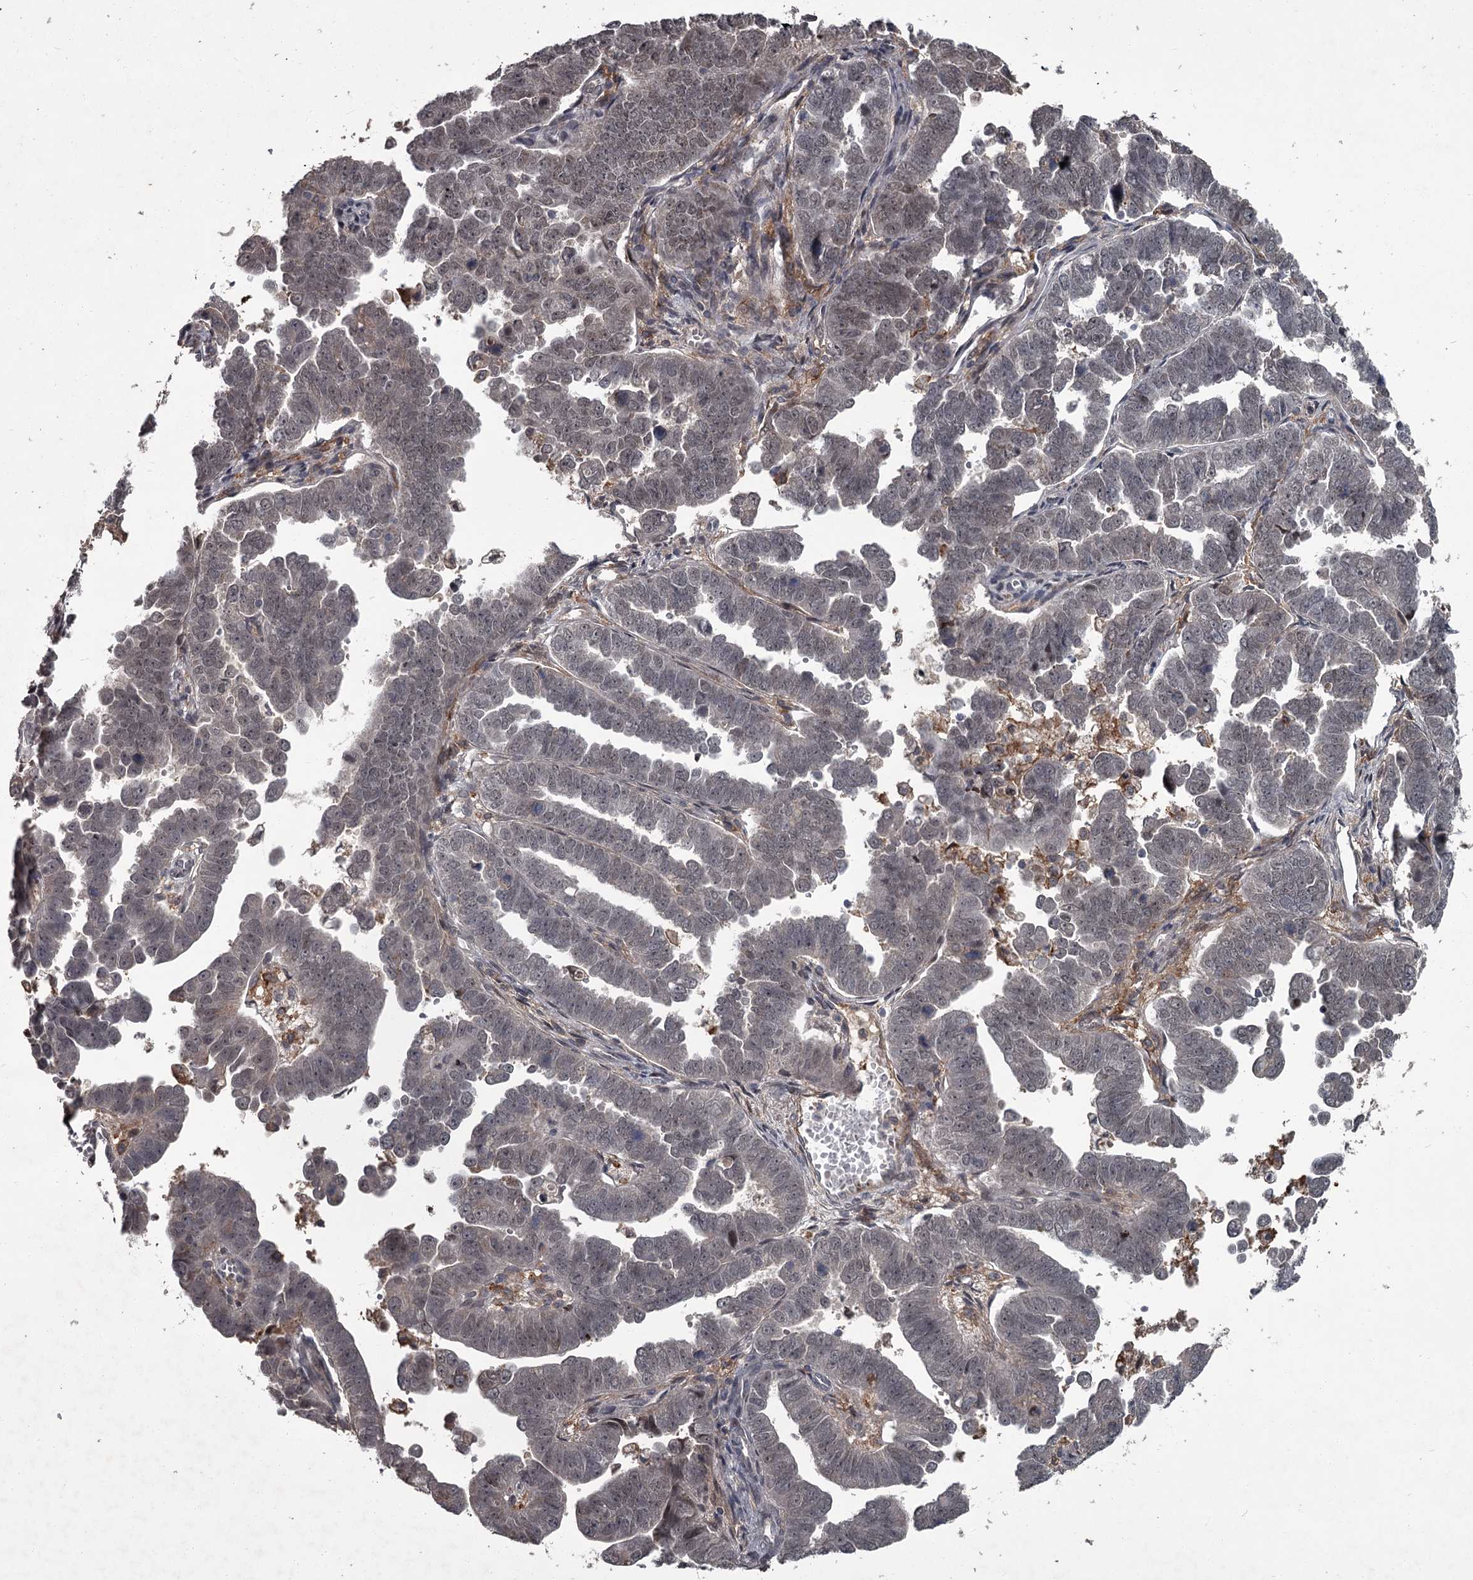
{"staining": {"intensity": "weak", "quantity": "25%-75%", "location": "nuclear"}, "tissue": "endometrial cancer", "cell_type": "Tumor cells", "image_type": "cancer", "snomed": [{"axis": "morphology", "description": "Adenocarcinoma, NOS"}, {"axis": "topography", "description": "Endometrium"}], "caption": "Immunohistochemistry (DAB) staining of endometrial cancer (adenocarcinoma) displays weak nuclear protein positivity in approximately 25%-75% of tumor cells.", "gene": "FLVCR2", "patient": {"sex": "female", "age": 75}}